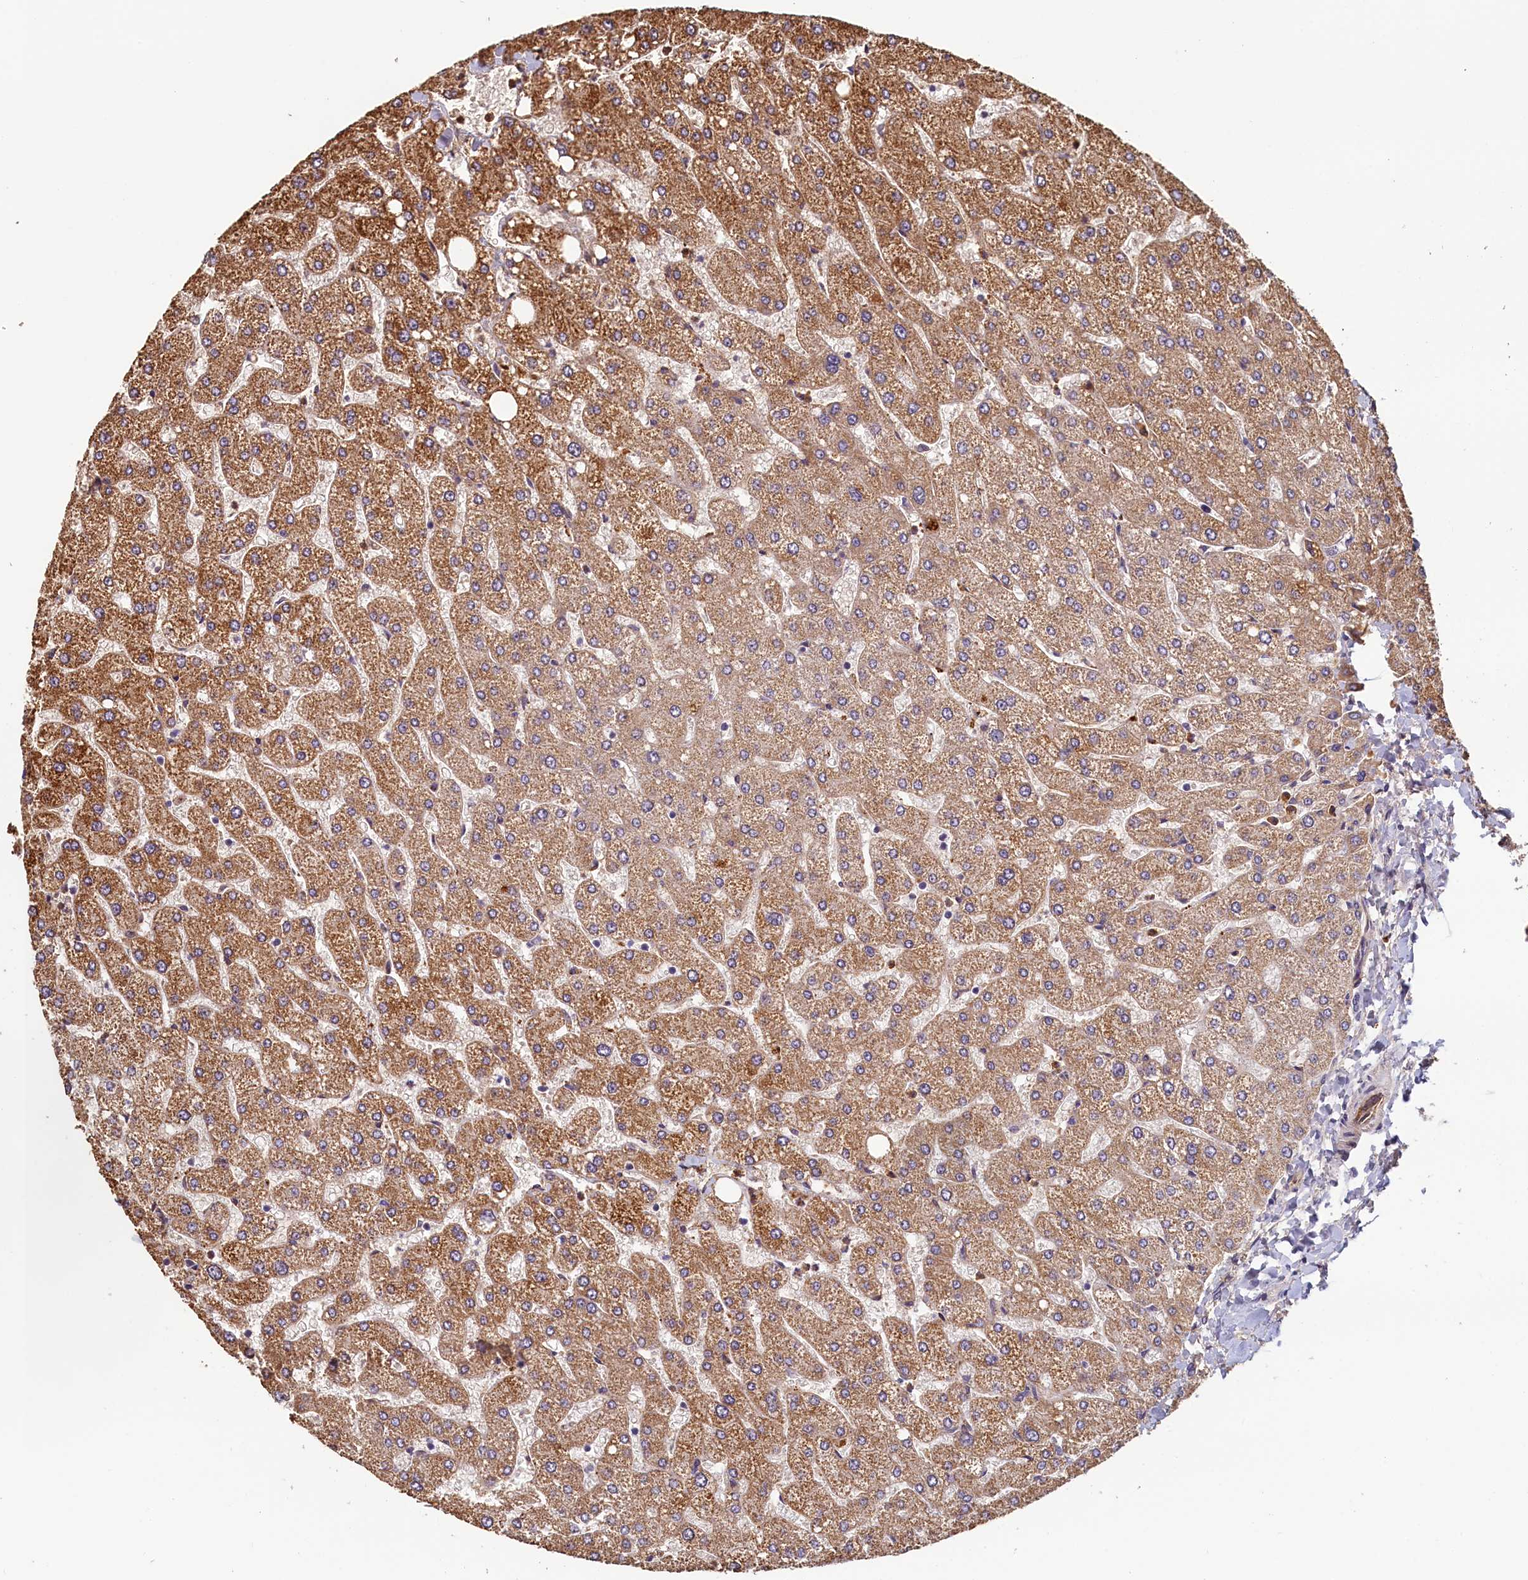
{"staining": {"intensity": "negative", "quantity": "none", "location": "none"}, "tissue": "liver", "cell_type": "Cholangiocytes", "image_type": "normal", "snomed": [{"axis": "morphology", "description": "Normal tissue, NOS"}, {"axis": "topography", "description": "Liver"}], "caption": "This histopathology image is of normal liver stained with immunohistochemistry (IHC) to label a protein in brown with the nuclei are counter-stained blue. There is no expression in cholangiocytes.", "gene": "ACSBG1", "patient": {"sex": "male", "age": 55}}